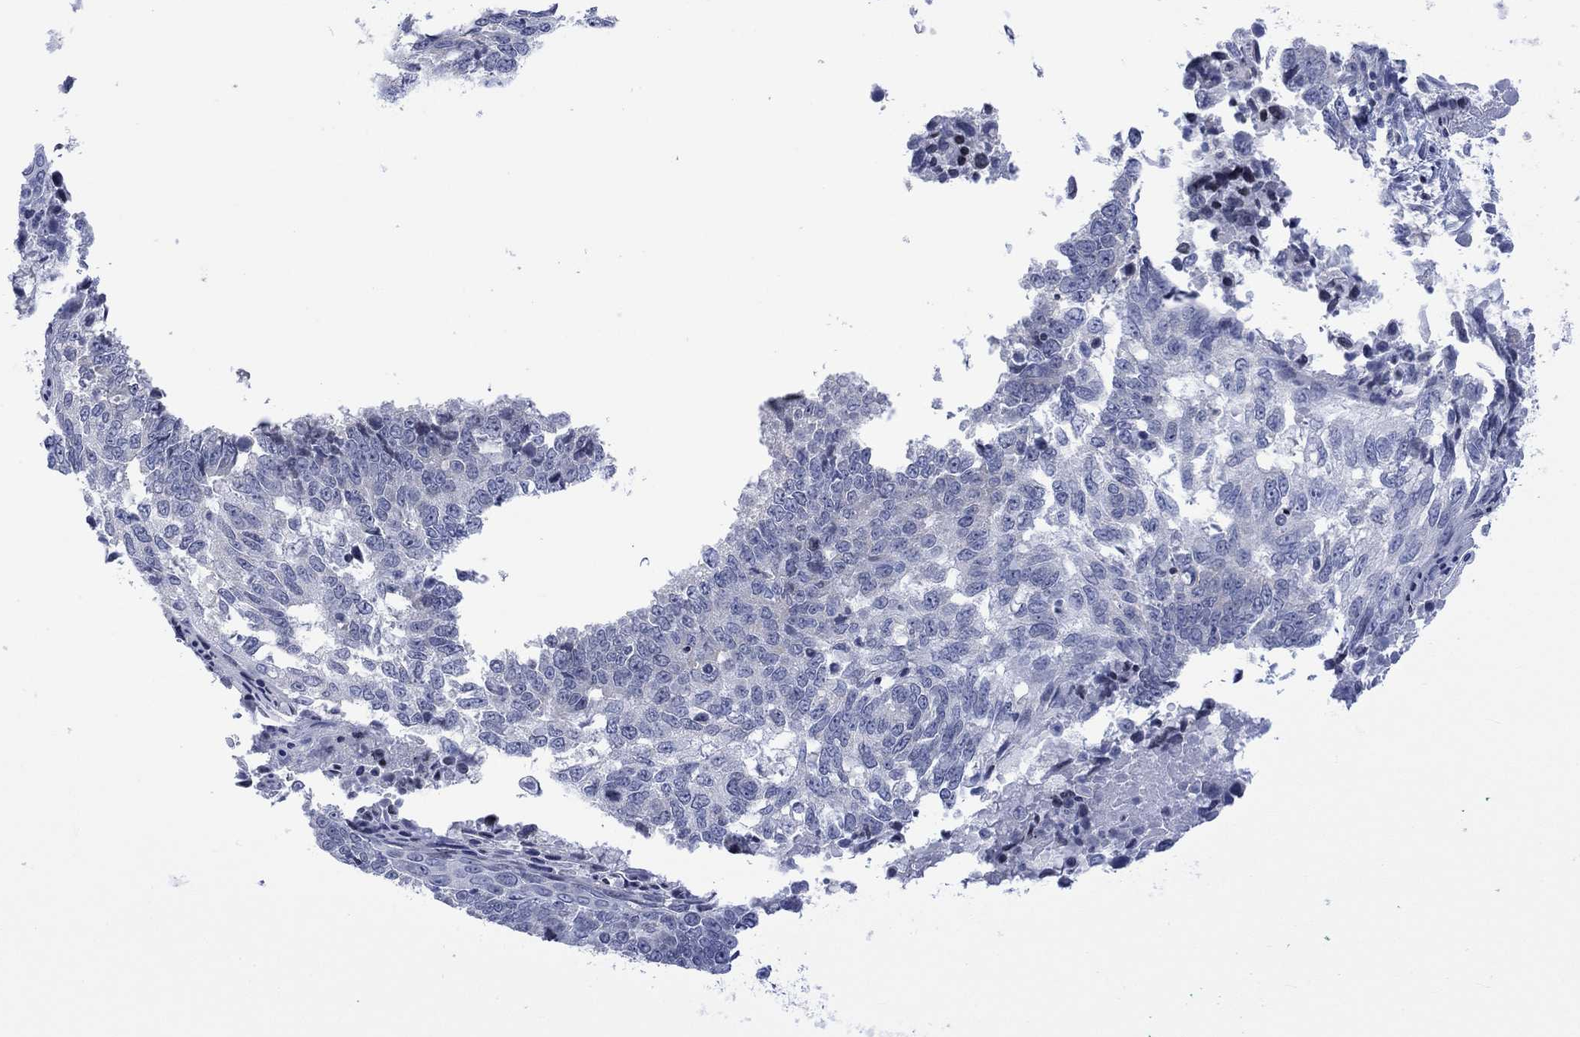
{"staining": {"intensity": "negative", "quantity": "none", "location": "none"}, "tissue": "lung cancer", "cell_type": "Tumor cells", "image_type": "cancer", "snomed": [{"axis": "morphology", "description": "Squamous cell carcinoma, NOS"}, {"axis": "topography", "description": "Lung"}], "caption": "The immunohistochemistry image has no significant positivity in tumor cells of lung squamous cell carcinoma tissue. The staining is performed using DAB brown chromogen with nuclei counter-stained in using hematoxylin.", "gene": "DCX", "patient": {"sex": "male", "age": 73}}